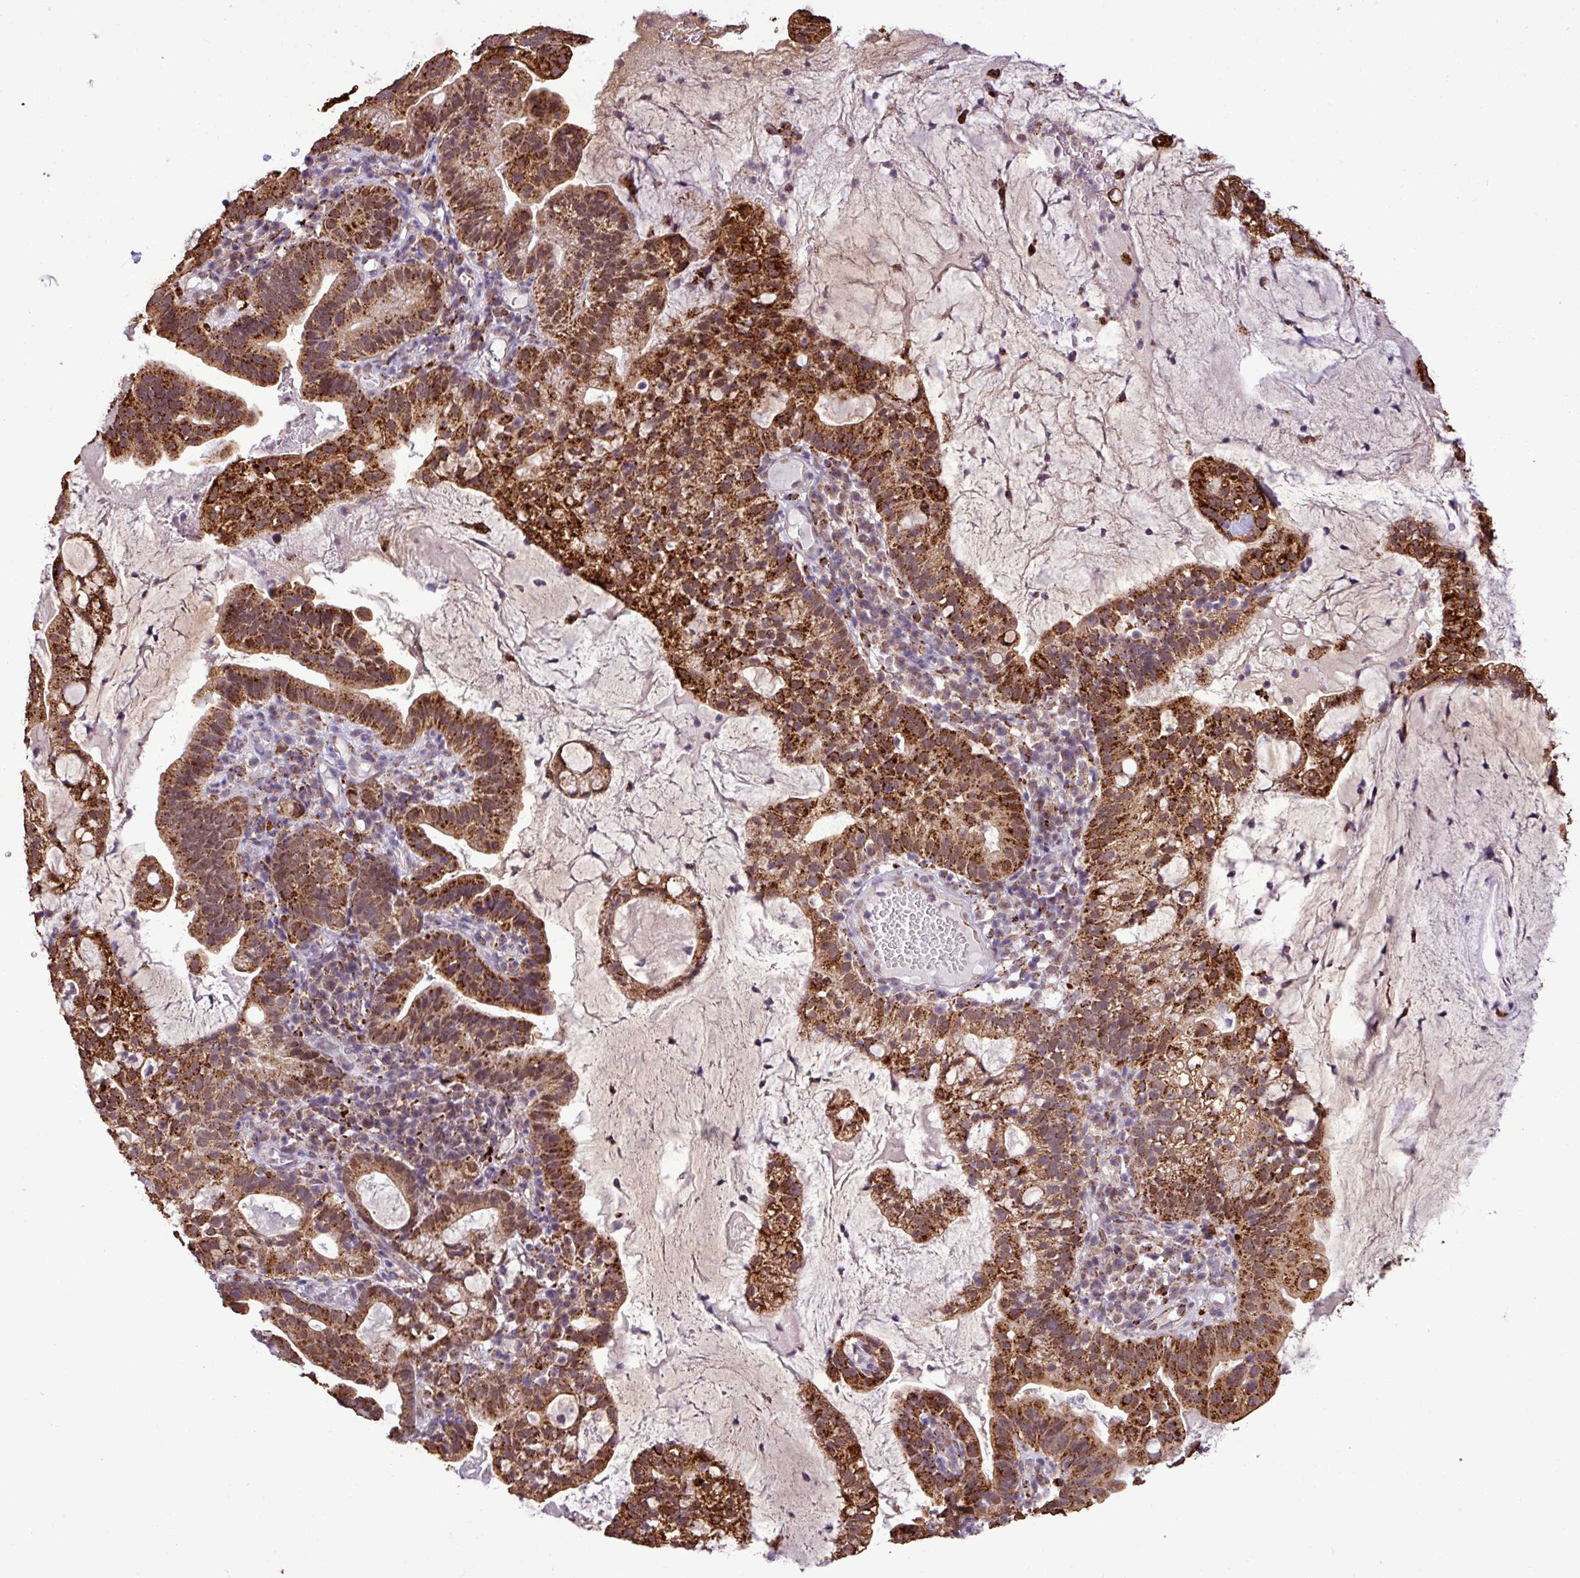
{"staining": {"intensity": "strong", "quantity": ">75%", "location": "cytoplasmic/membranous"}, "tissue": "cervical cancer", "cell_type": "Tumor cells", "image_type": "cancer", "snomed": [{"axis": "morphology", "description": "Adenocarcinoma, NOS"}, {"axis": "topography", "description": "Cervix"}], "caption": "Human adenocarcinoma (cervical) stained for a protein (brown) displays strong cytoplasmic/membranous positive staining in about >75% of tumor cells.", "gene": "SGPP1", "patient": {"sex": "female", "age": 41}}